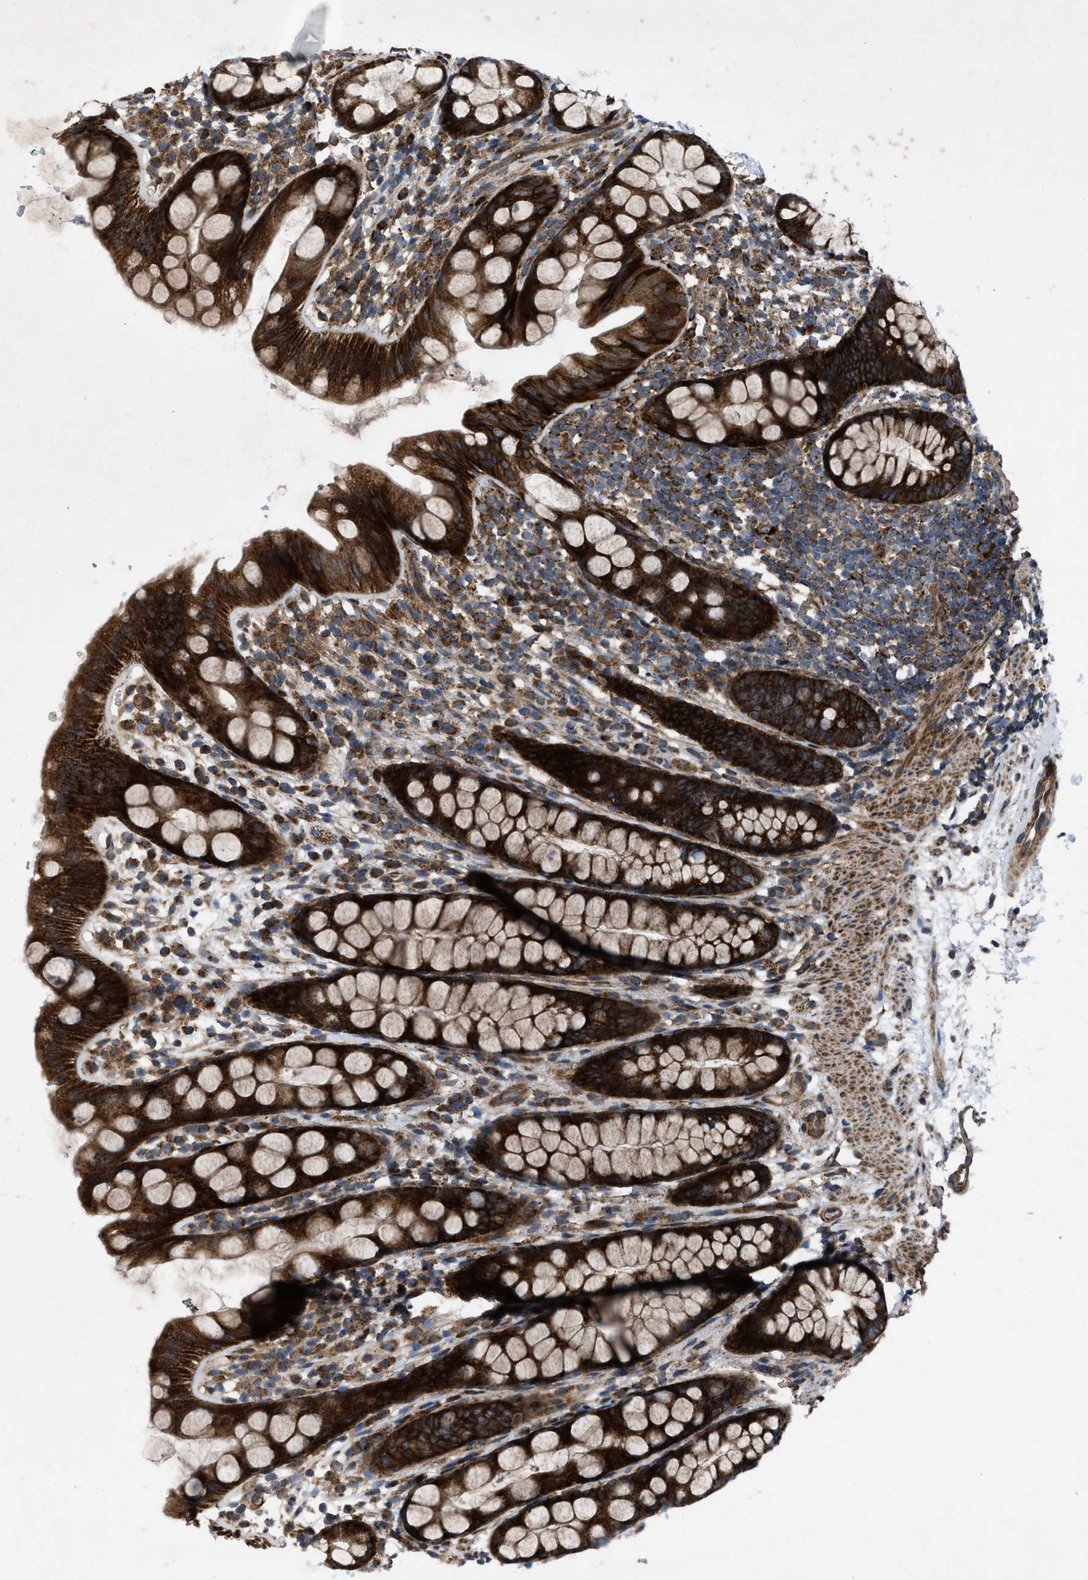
{"staining": {"intensity": "strong", "quantity": ">75%", "location": "cytoplasmic/membranous"}, "tissue": "rectum", "cell_type": "Glandular cells", "image_type": "normal", "snomed": [{"axis": "morphology", "description": "Normal tissue, NOS"}, {"axis": "topography", "description": "Rectum"}], "caption": "Strong cytoplasmic/membranous expression is identified in about >75% of glandular cells in normal rectum.", "gene": "PER3", "patient": {"sex": "female", "age": 65}}